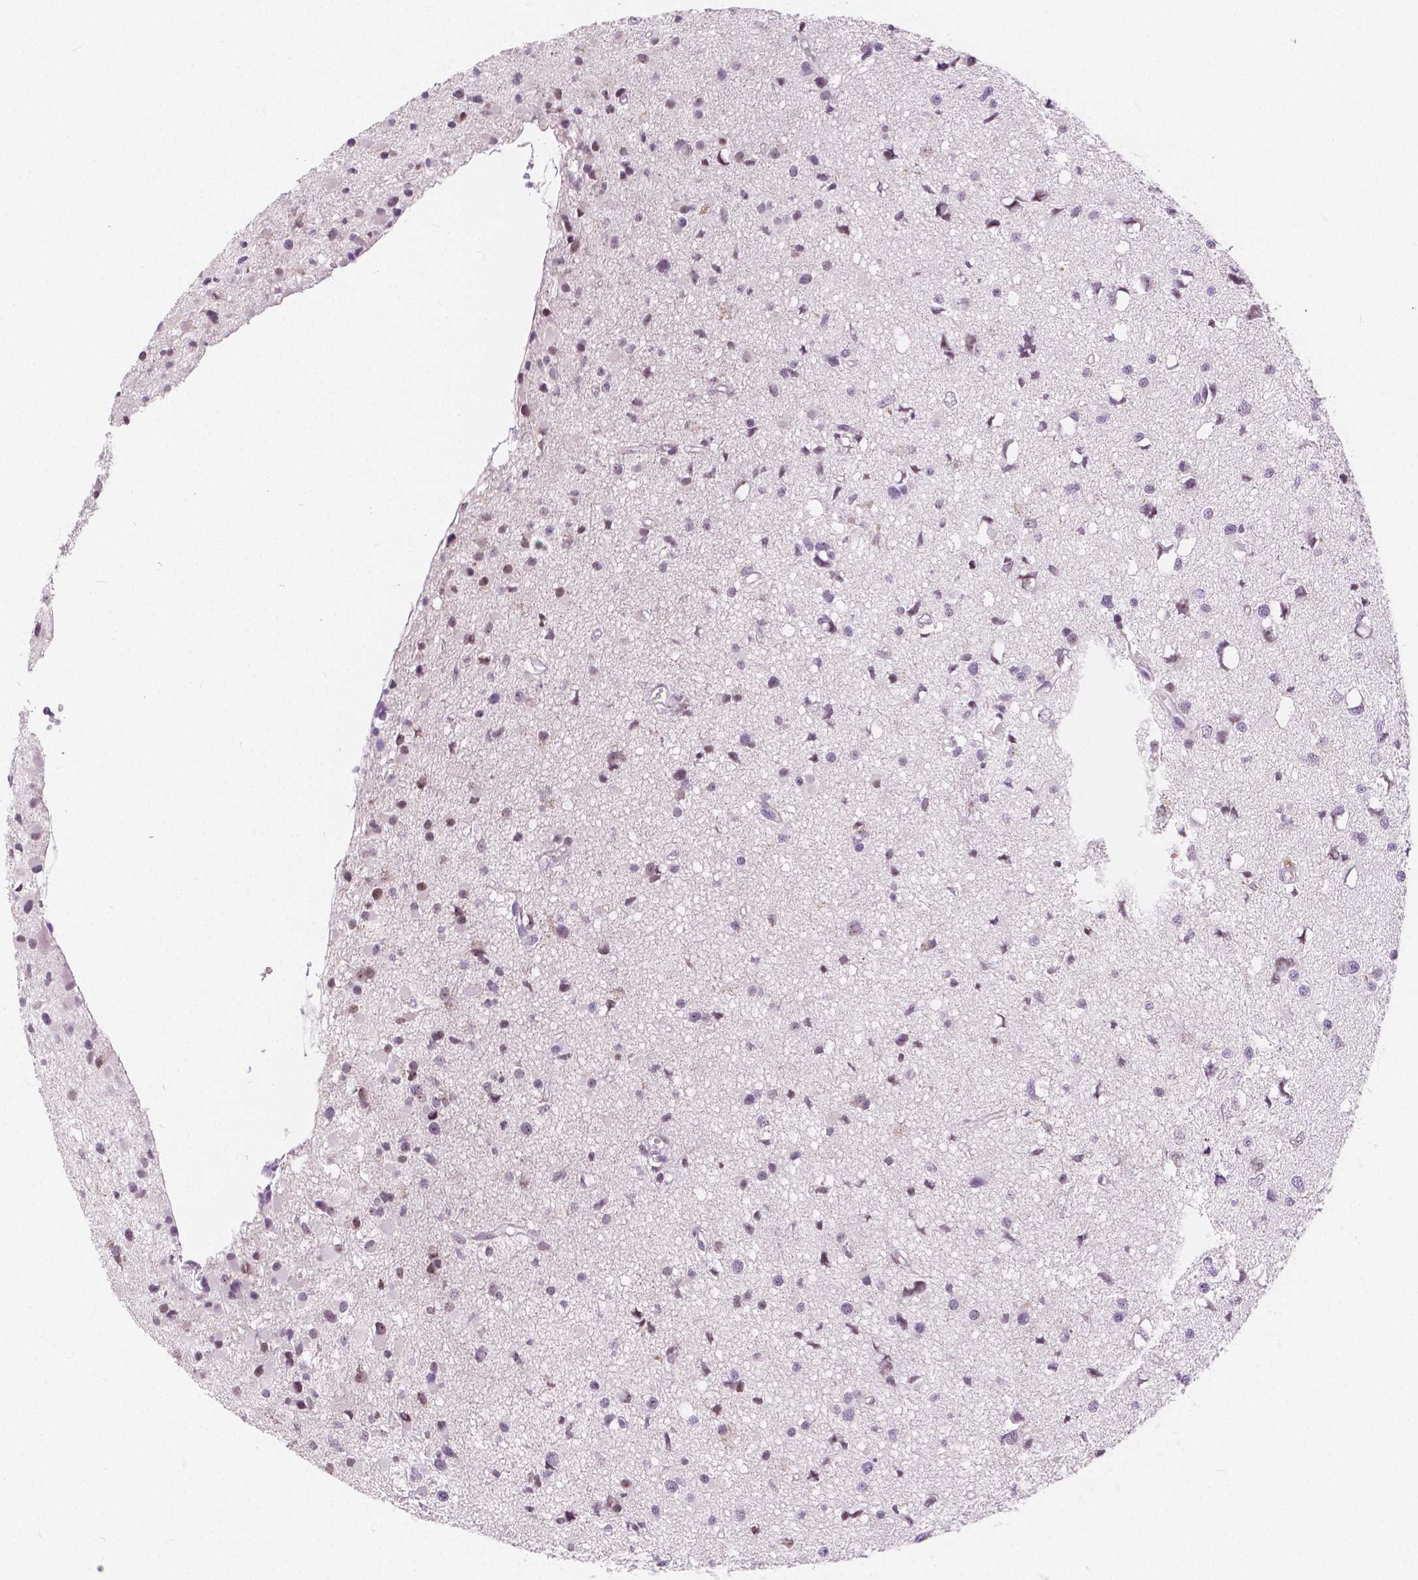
{"staining": {"intensity": "negative", "quantity": "none", "location": "none"}, "tissue": "glioma", "cell_type": "Tumor cells", "image_type": "cancer", "snomed": [{"axis": "morphology", "description": "Glioma, malignant, High grade"}, {"axis": "topography", "description": "Brain"}], "caption": "Tumor cells are negative for brown protein staining in high-grade glioma (malignant).", "gene": "NOLC1", "patient": {"sex": "male", "age": 54}}